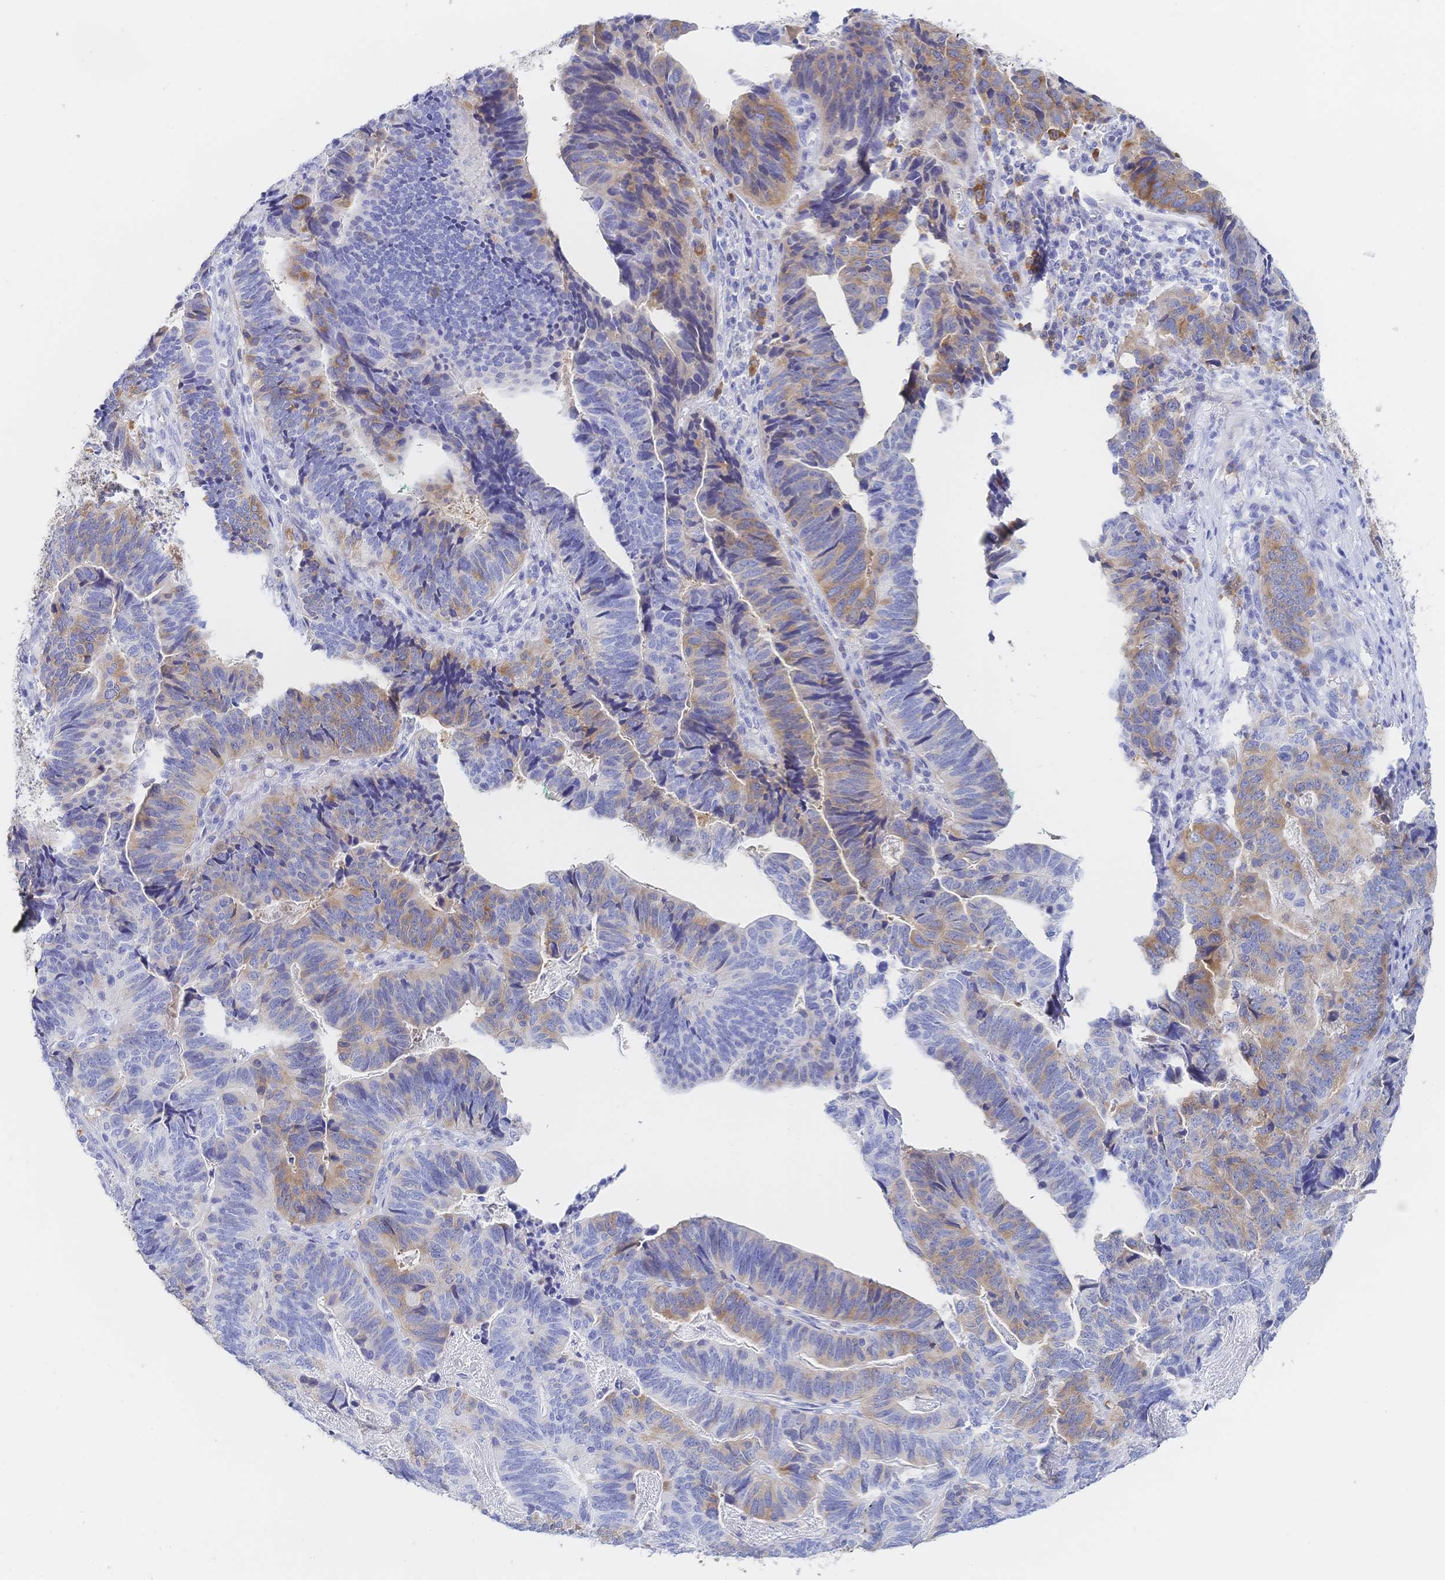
{"staining": {"intensity": "moderate", "quantity": "25%-75%", "location": "cytoplasmic/membranous"}, "tissue": "stomach cancer", "cell_type": "Tumor cells", "image_type": "cancer", "snomed": [{"axis": "morphology", "description": "Adenocarcinoma, NOS"}, {"axis": "topography", "description": "Stomach, upper"}], "caption": "Immunohistochemistry (DAB (3,3'-diaminobenzidine)) staining of stomach cancer (adenocarcinoma) shows moderate cytoplasmic/membranous protein expression in approximately 25%-75% of tumor cells. (Brightfield microscopy of DAB IHC at high magnification).", "gene": "RRM1", "patient": {"sex": "female", "age": 67}}